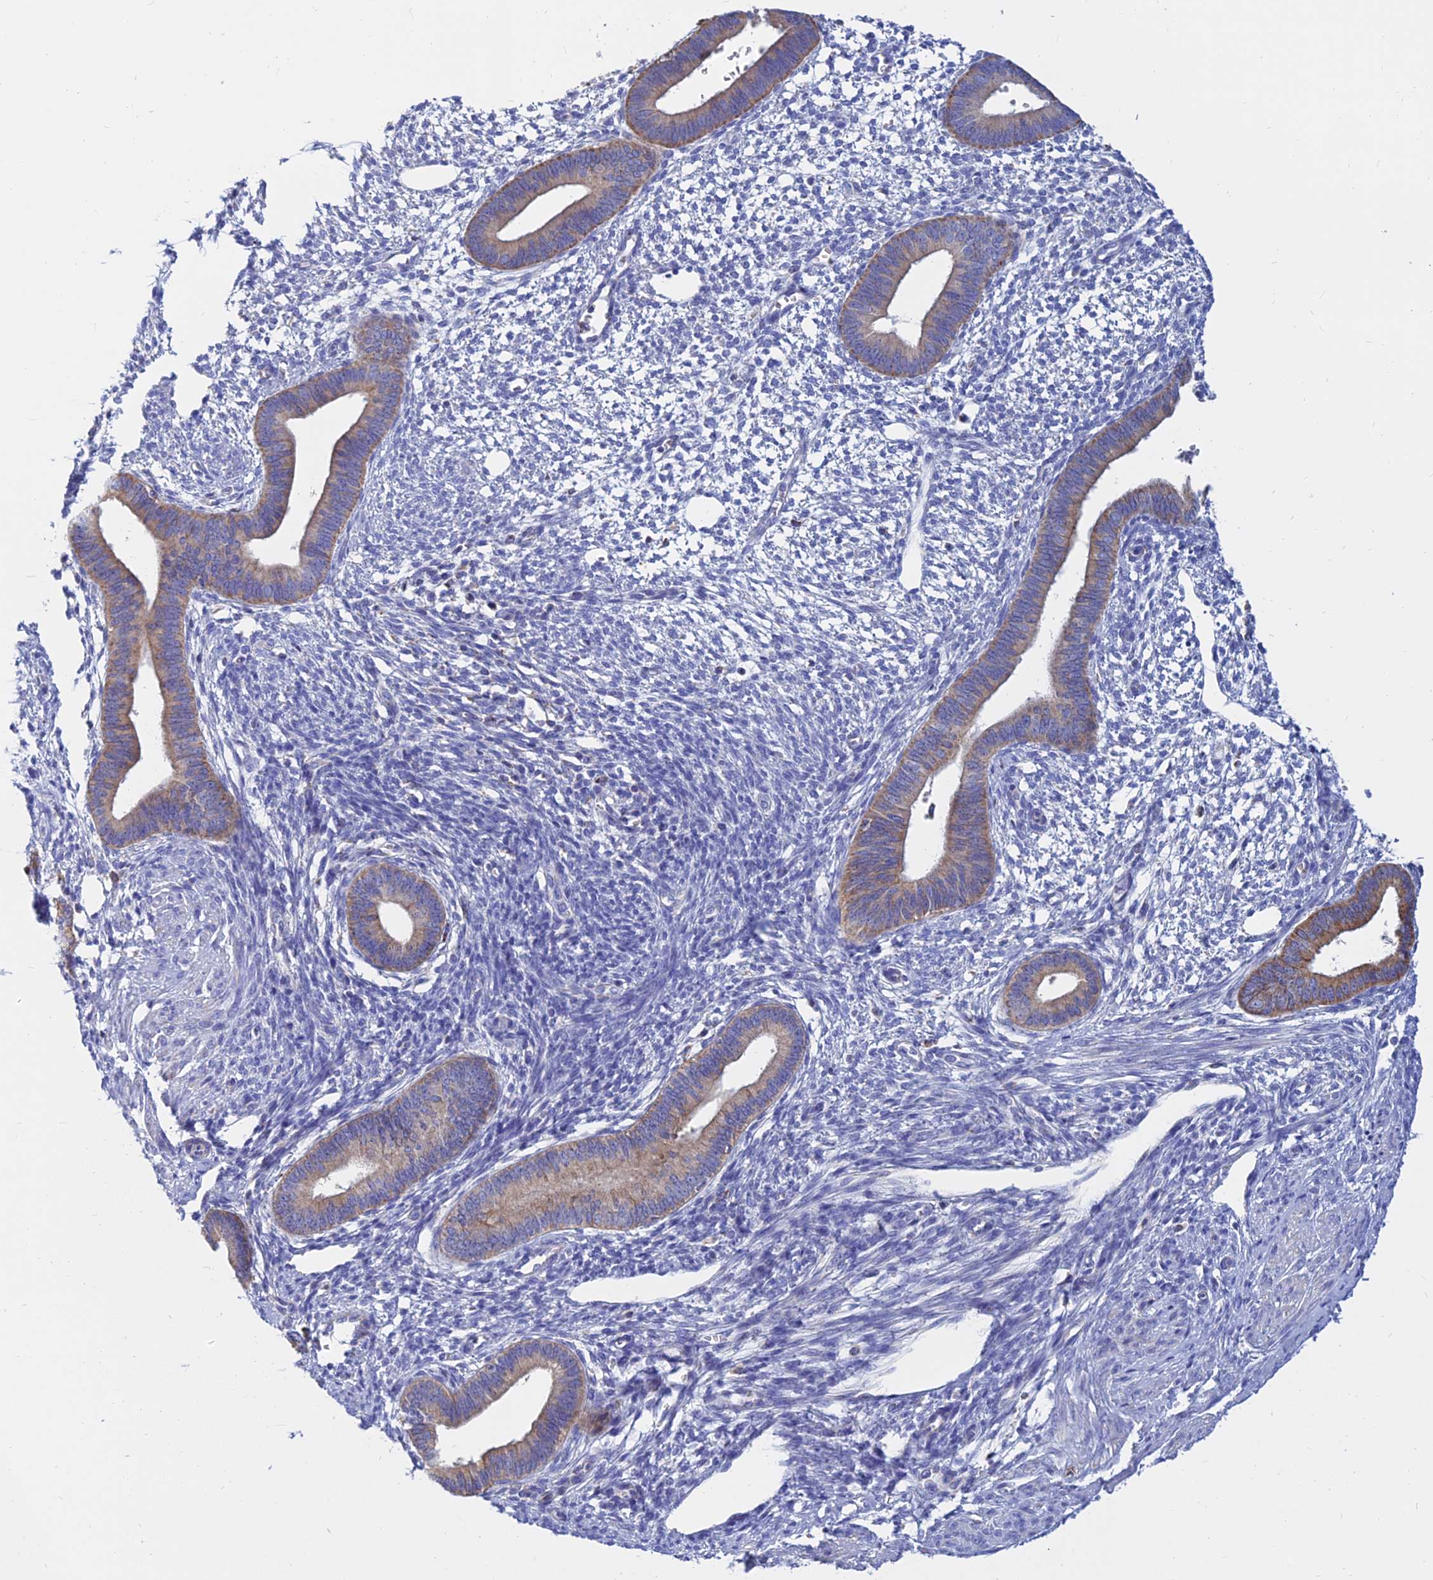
{"staining": {"intensity": "negative", "quantity": "none", "location": "none"}, "tissue": "endometrium", "cell_type": "Cells in endometrial stroma", "image_type": "normal", "snomed": [{"axis": "morphology", "description": "Normal tissue, NOS"}, {"axis": "topography", "description": "Endometrium"}], "caption": "An immunohistochemistry histopathology image of benign endometrium is shown. There is no staining in cells in endometrial stroma of endometrium. (DAB (3,3'-diaminobenzidine) IHC with hematoxylin counter stain).", "gene": "MGST1", "patient": {"sex": "female", "age": 46}}